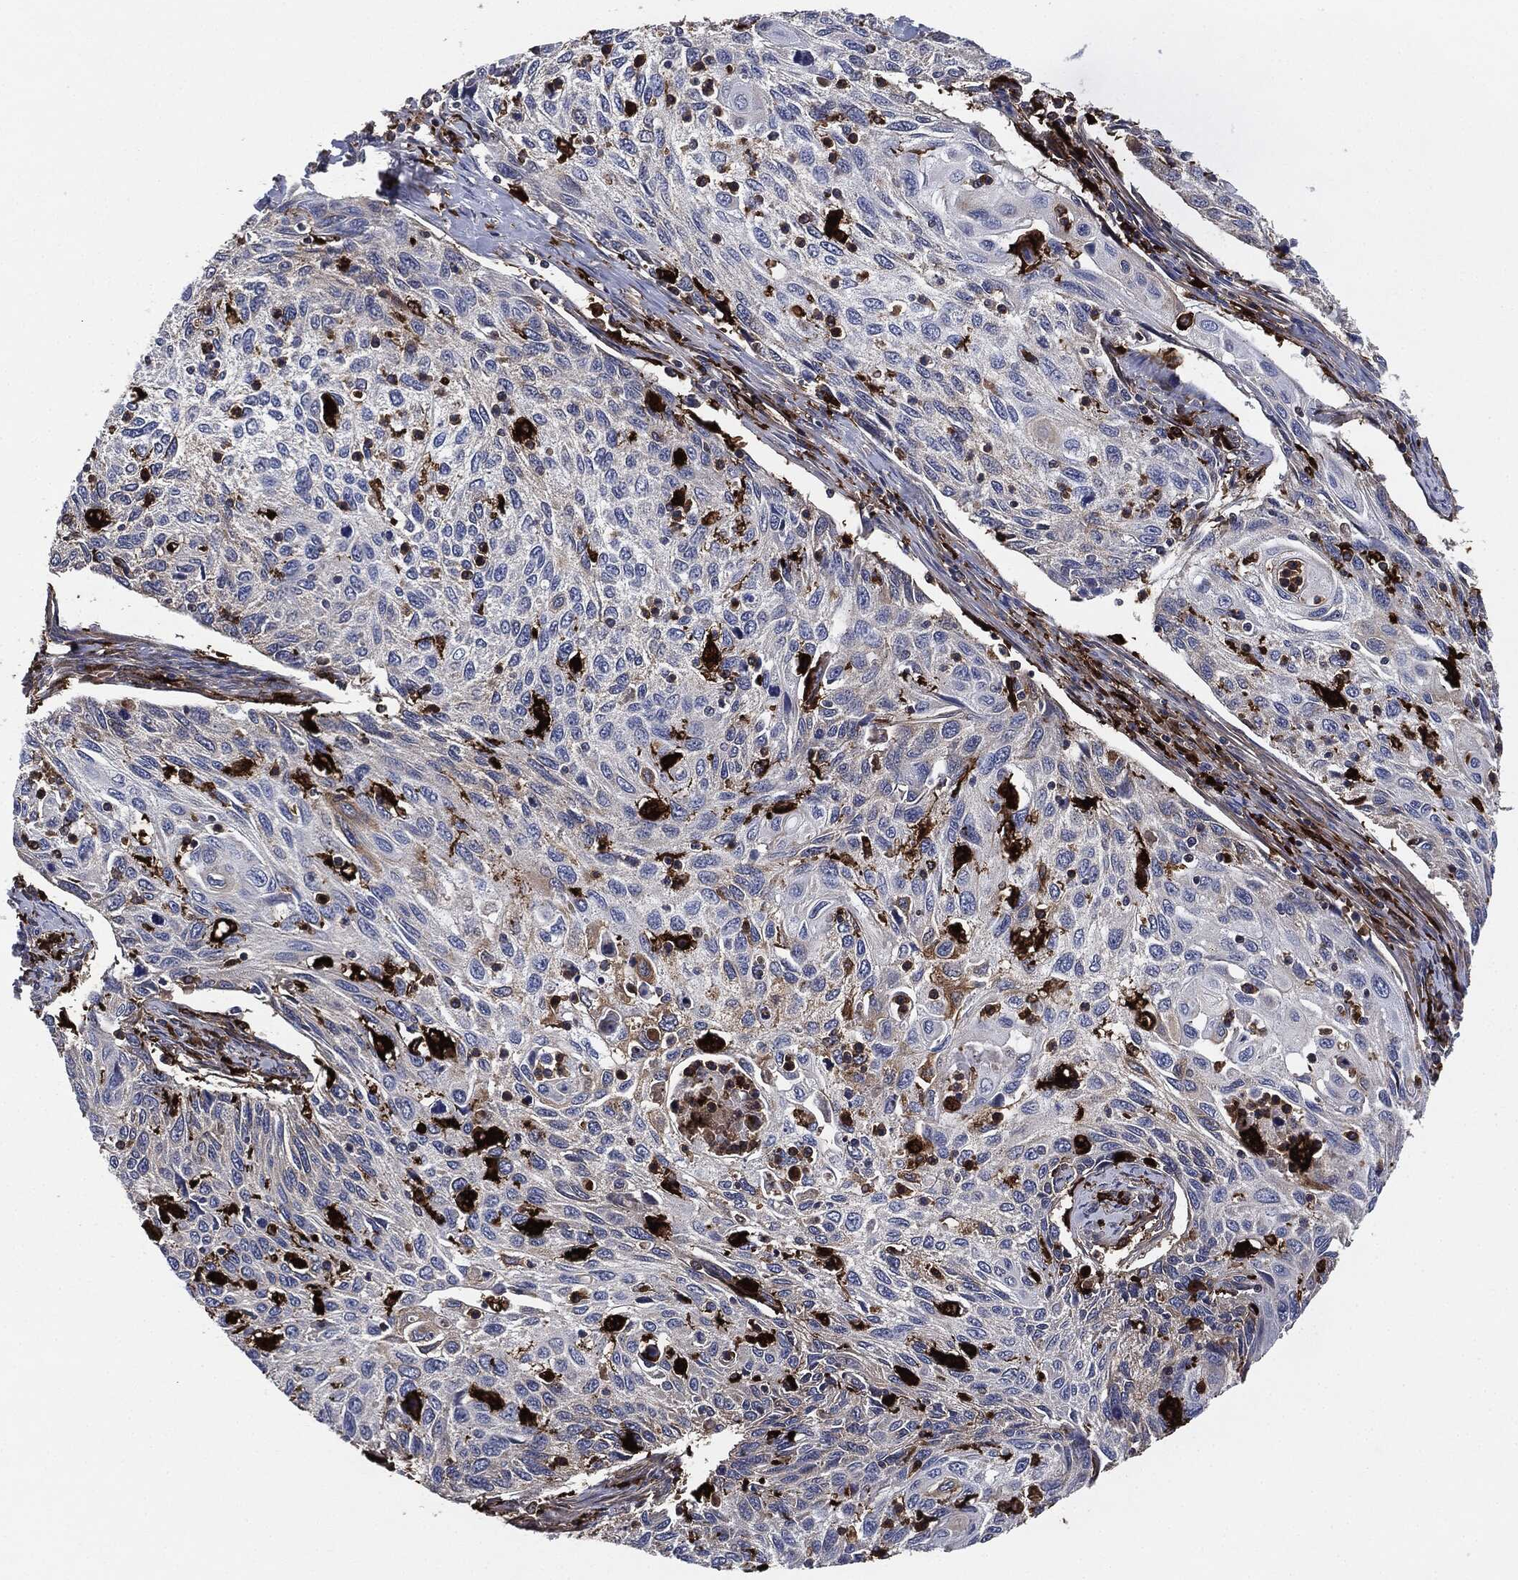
{"staining": {"intensity": "moderate", "quantity": "<25%", "location": "cytoplasmic/membranous"}, "tissue": "cervical cancer", "cell_type": "Tumor cells", "image_type": "cancer", "snomed": [{"axis": "morphology", "description": "Squamous cell carcinoma, NOS"}, {"axis": "topography", "description": "Cervix"}], "caption": "DAB immunohistochemical staining of human cervical cancer shows moderate cytoplasmic/membranous protein expression in approximately <25% of tumor cells.", "gene": "TMEM11", "patient": {"sex": "female", "age": 70}}